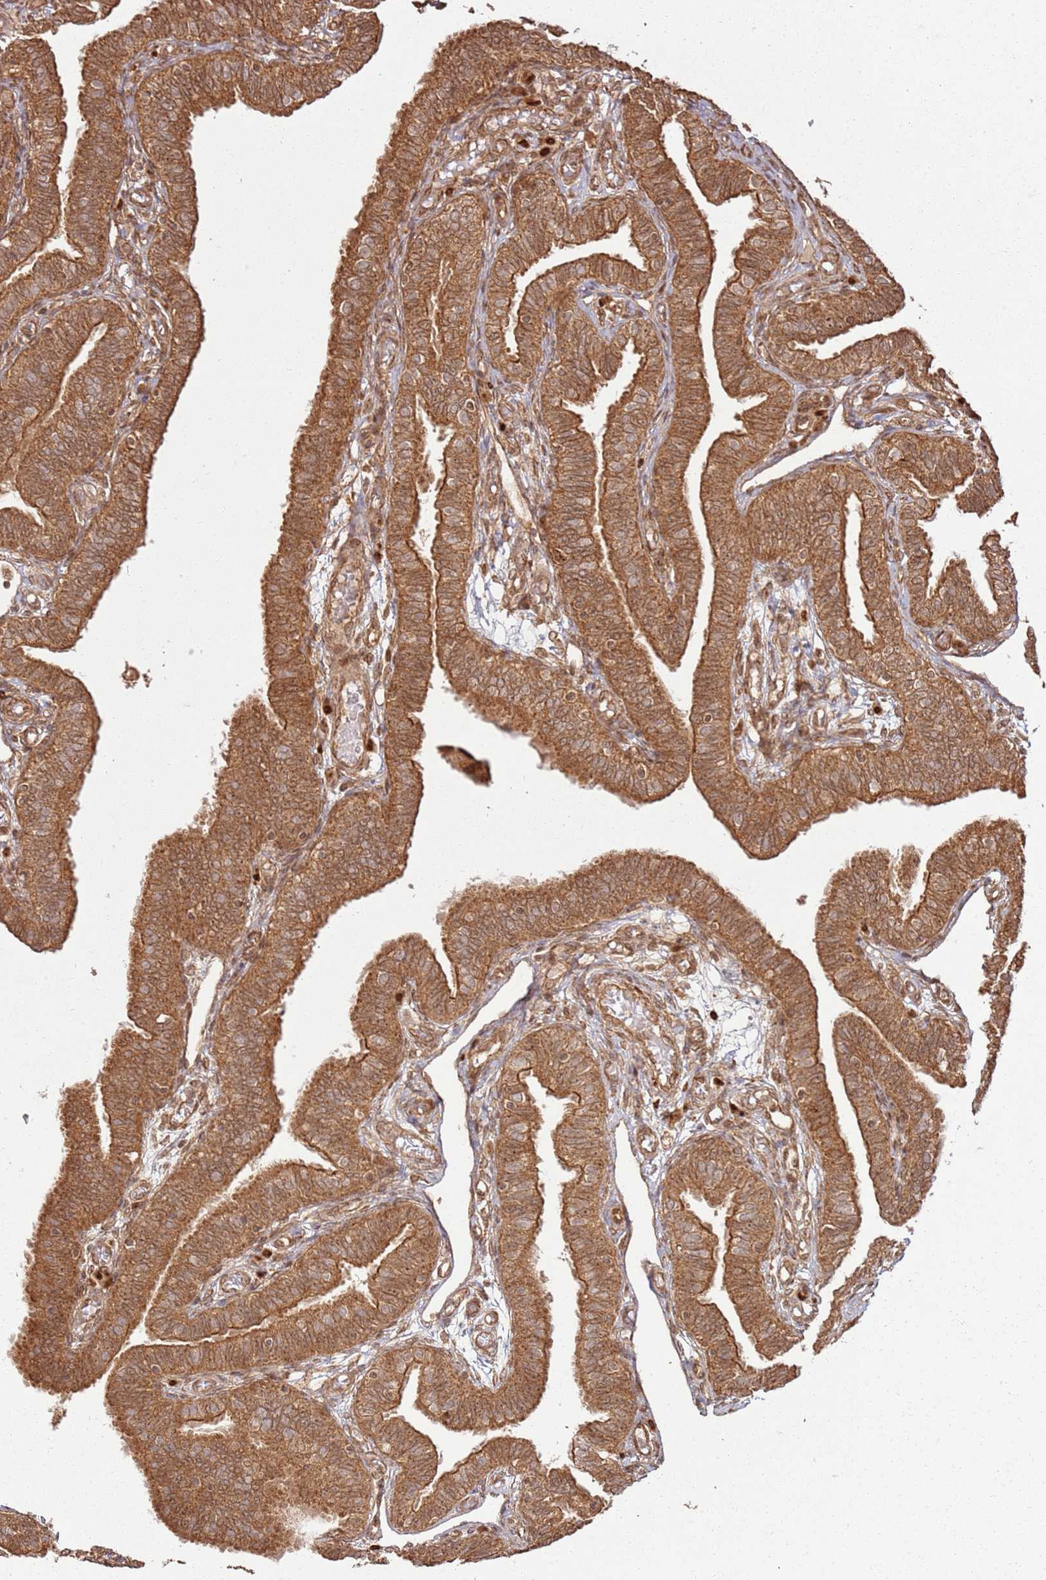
{"staining": {"intensity": "strong", "quantity": ">75%", "location": "cytoplasmic/membranous"}, "tissue": "fallopian tube", "cell_type": "Glandular cells", "image_type": "normal", "snomed": [{"axis": "morphology", "description": "Normal tissue, NOS"}, {"axis": "topography", "description": "Fallopian tube"}], "caption": "Immunohistochemistry (DAB (3,3'-diaminobenzidine)) staining of unremarkable human fallopian tube exhibits strong cytoplasmic/membranous protein positivity in approximately >75% of glandular cells.", "gene": "TBC1D13", "patient": {"sex": "female", "age": 39}}